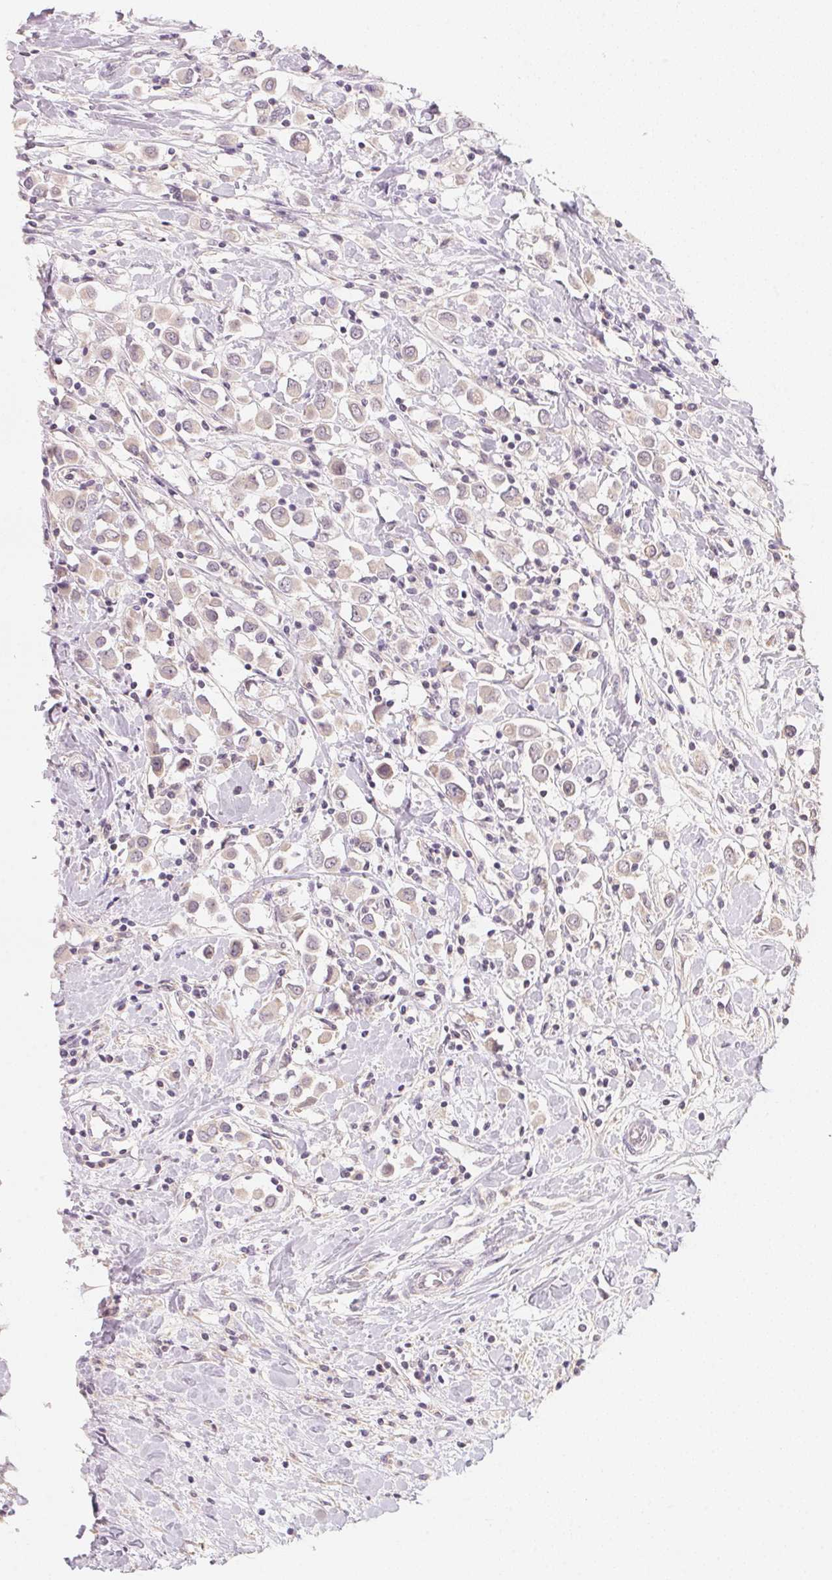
{"staining": {"intensity": "negative", "quantity": "none", "location": "none"}, "tissue": "breast cancer", "cell_type": "Tumor cells", "image_type": "cancer", "snomed": [{"axis": "morphology", "description": "Duct carcinoma"}, {"axis": "topography", "description": "Breast"}], "caption": "Protein analysis of intraductal carcinoma (breast) demonstrates no significant staining in tumor cells.", "gene": "ANKRD31", "patient": {"sex": "female", "age": 61}}